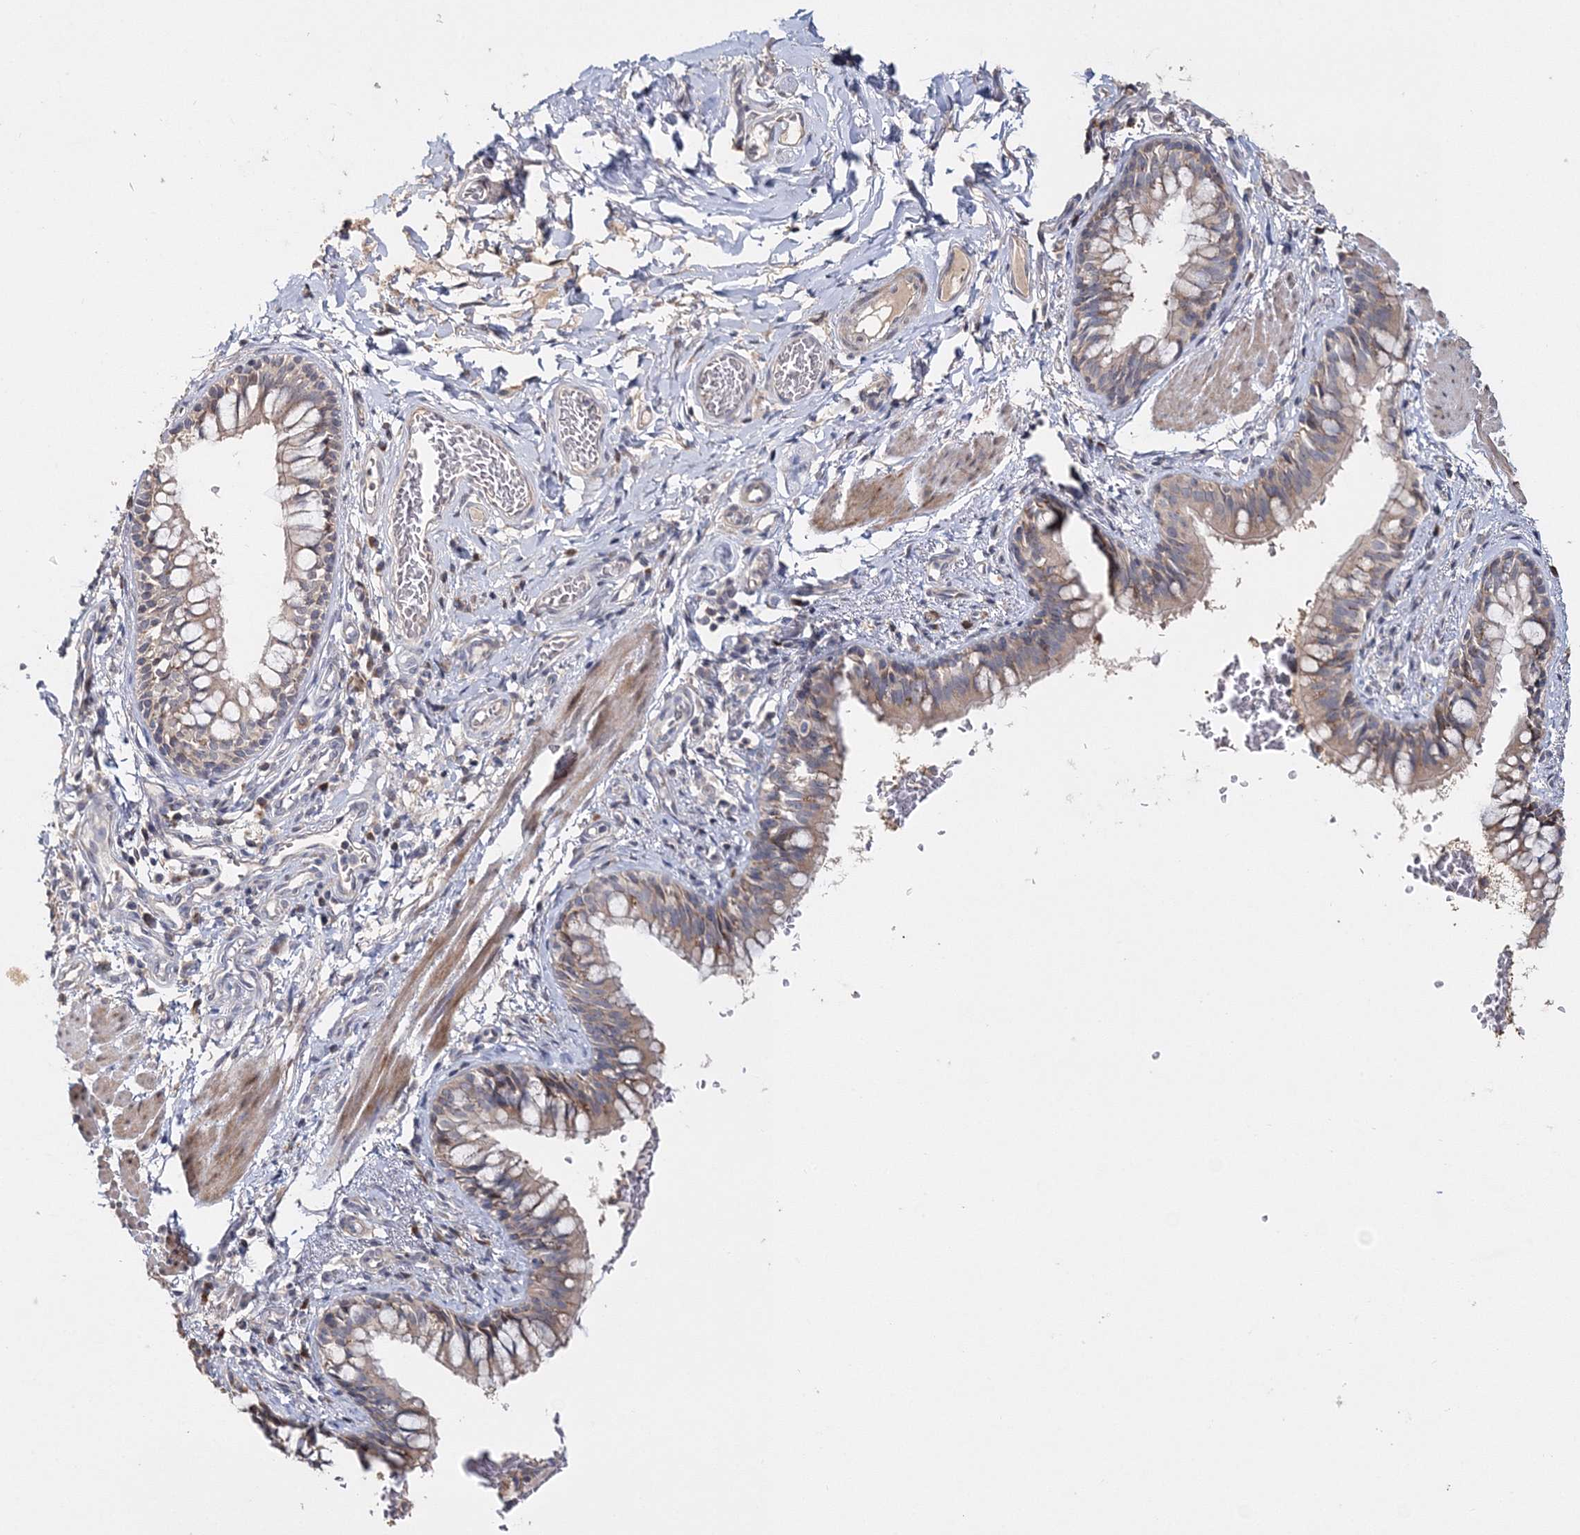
{"staining": {"intensity": "moderate", "quantity": "25%-75%", "location": "cytoplasmic/membranous"}, "tissue": "bronchus", "cell_type": "Respiratory epithelial cells", "image_type": "normal", "snomed": [{"axis": "morphology", "description": "Normal tissue, NOS"}, {"axis": "topography", "description": "Cartilage tissue"}, {"axis": "topography", "description": "Bronchus"}], "caption": "Immunohistochemical staining of unremarkable bronchus shows medium levels of moderate cytoplasmic/membranous expression in about 25%-75% of respiratory epithelial cells. (IHC, brightfield microscopy, high magnification).", "gene": "GJB5", "patient": {"sex": "female", "age": 36}}